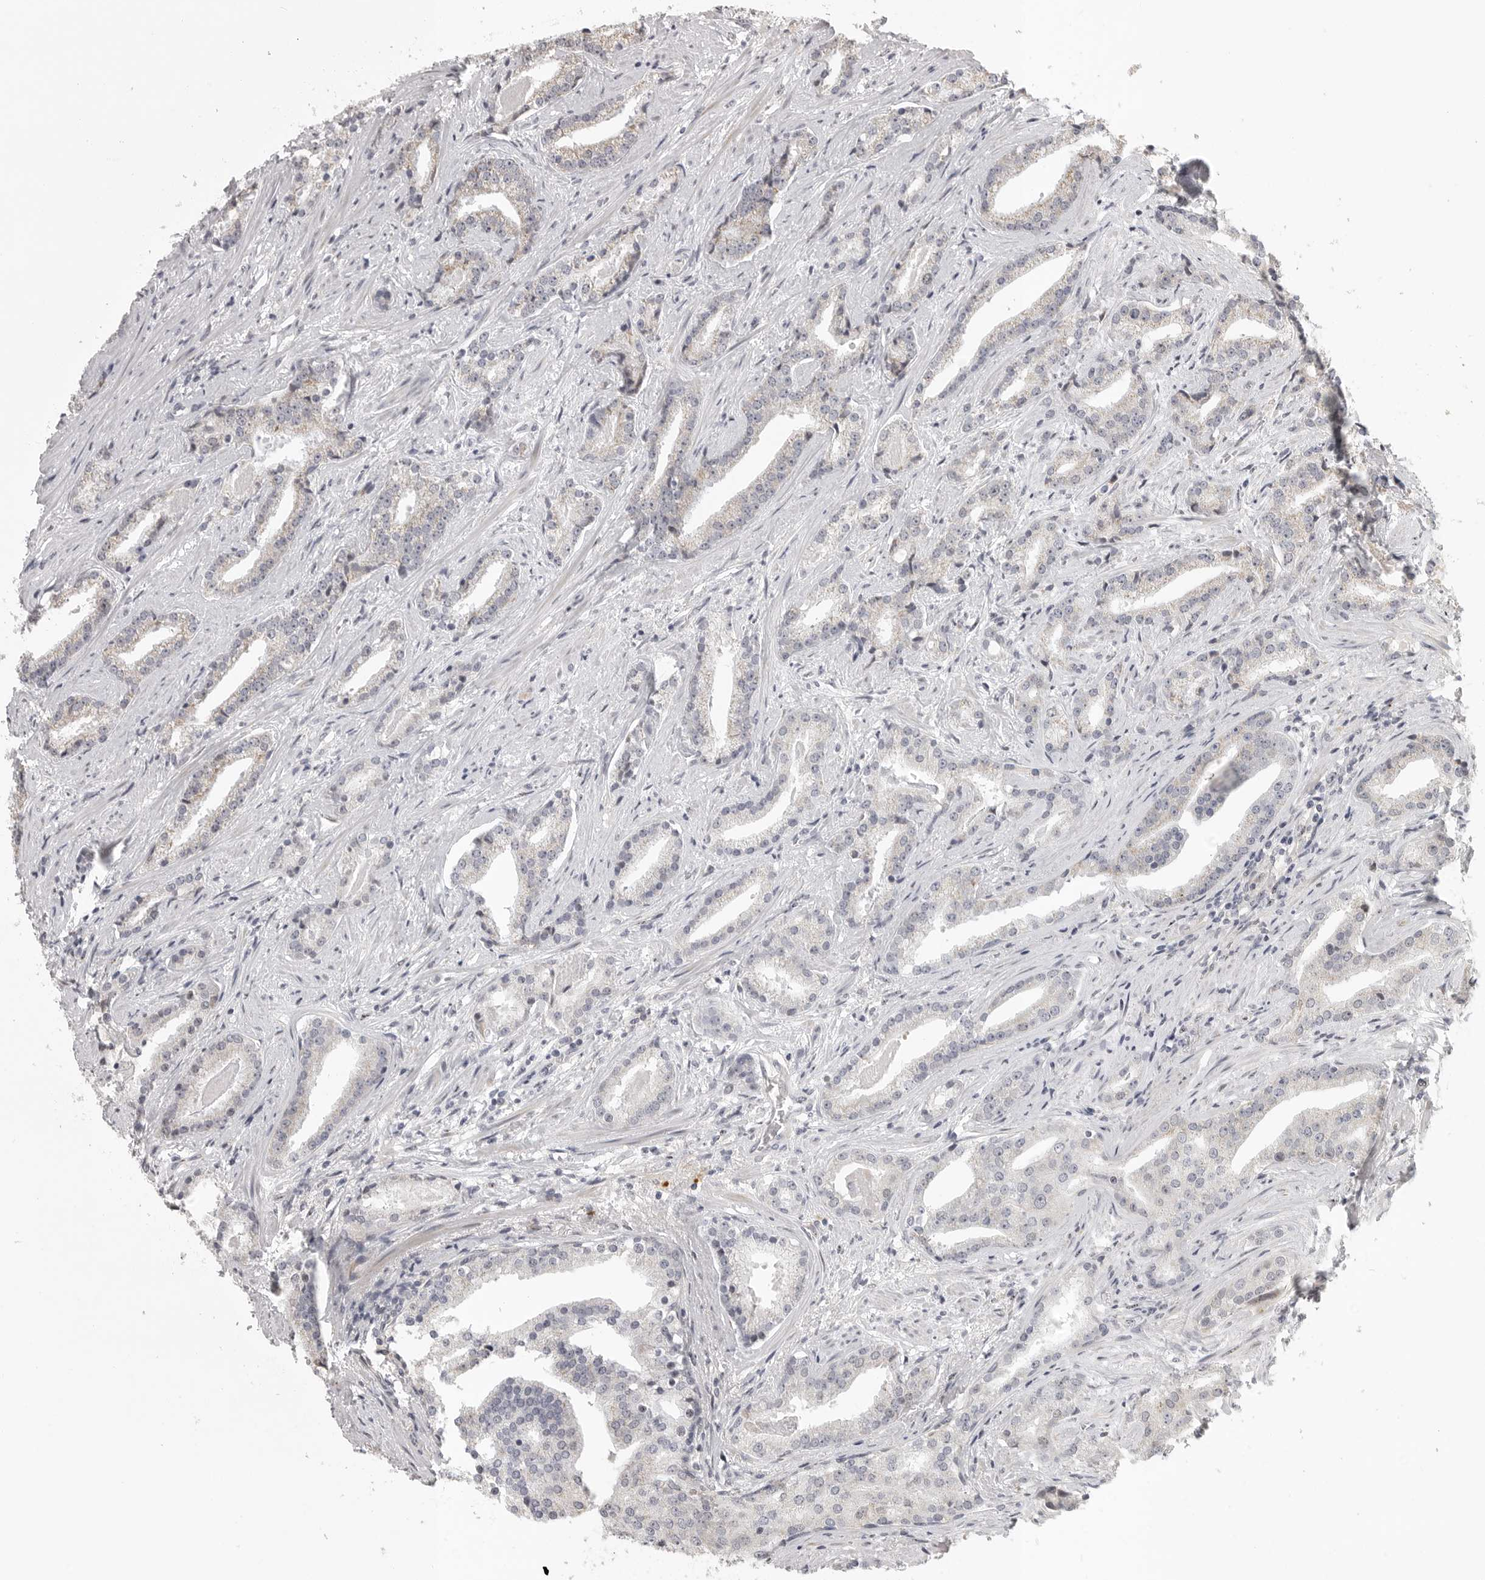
{"staining": {"intensity": "negative", "quantity": "none", "location": "none"}, "tissue": "prostate cancer", "cell_type": "Tumor cells", "image_type": "cancer", "snomed": [{"axis": "morphology", "description": "Adenocarcinoma, Low grade"}, {"axis": "topography", "description": "Prostate"}], "caption": "Low-grade adenocarcinoma (prostate) stained for a protein using IHC exhibits no expression tumor cells.", "gene": "POLE2", "patient": {"sex": "male", "age": 67}}